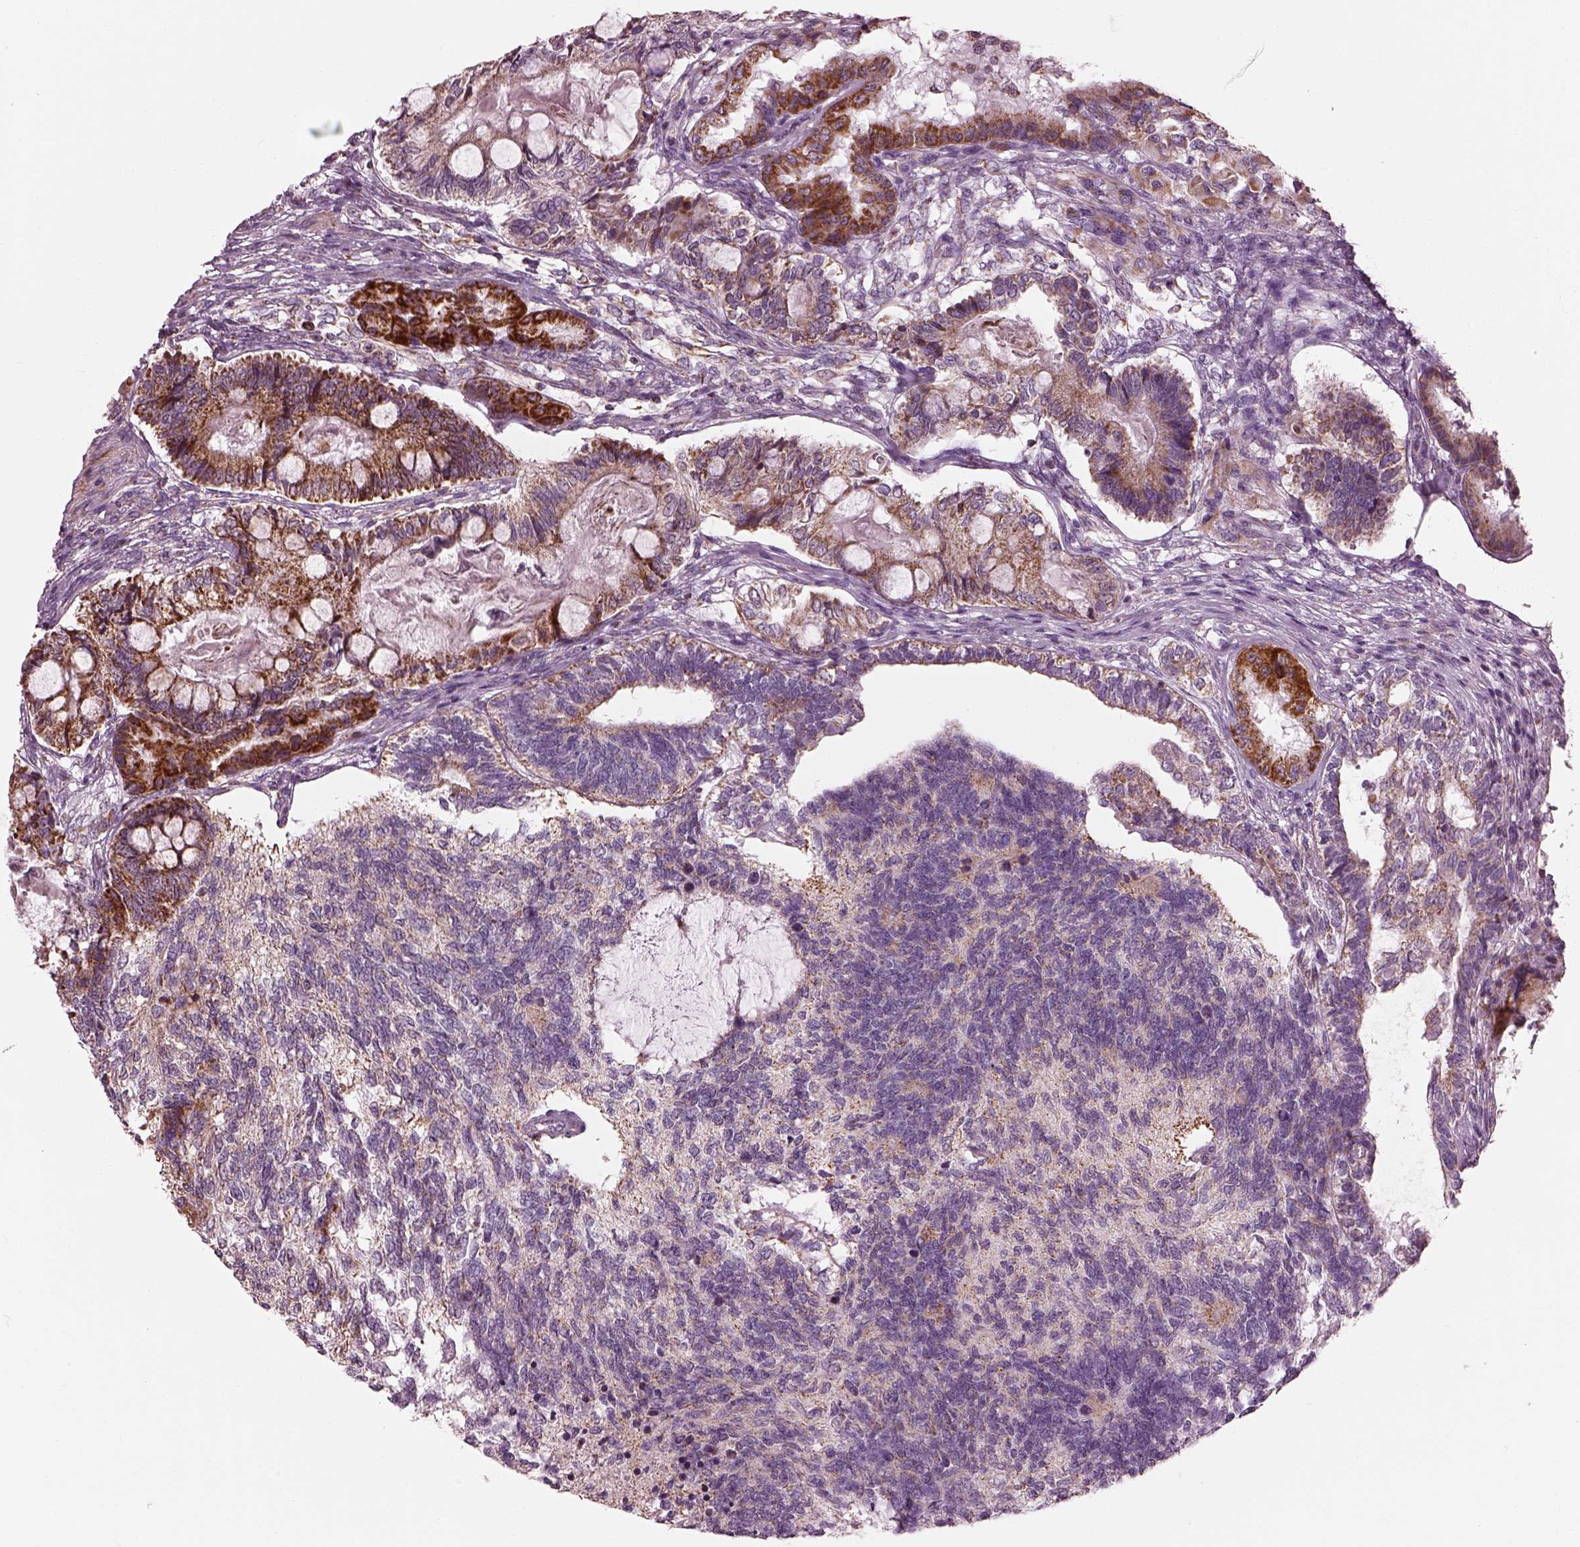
{"staining": {"intensity": "strong", "quantity": "25%-75%", "location": "cytoplasmic/membranous"}, "tissue": "testis cancer", "cell_type": "Tumor cells", "image_type": "cancer", "snomed": [{"axis": "morphology", "description": "Seminoma, NOS"}, {"axis": "morphology", "description": "Carcinoma, Embryonal, NOS"}, {"axis": "topography", "description": "Testis"}], "caption": "About 25%-75% of tumor cells in human testis cancer demonstrate strong cytoplasmic/membranous protein staining as visualized by brown immunohistochemical staining.", "gene": "ATP5MF", "patient": {"sex": "male", "age": 41}}